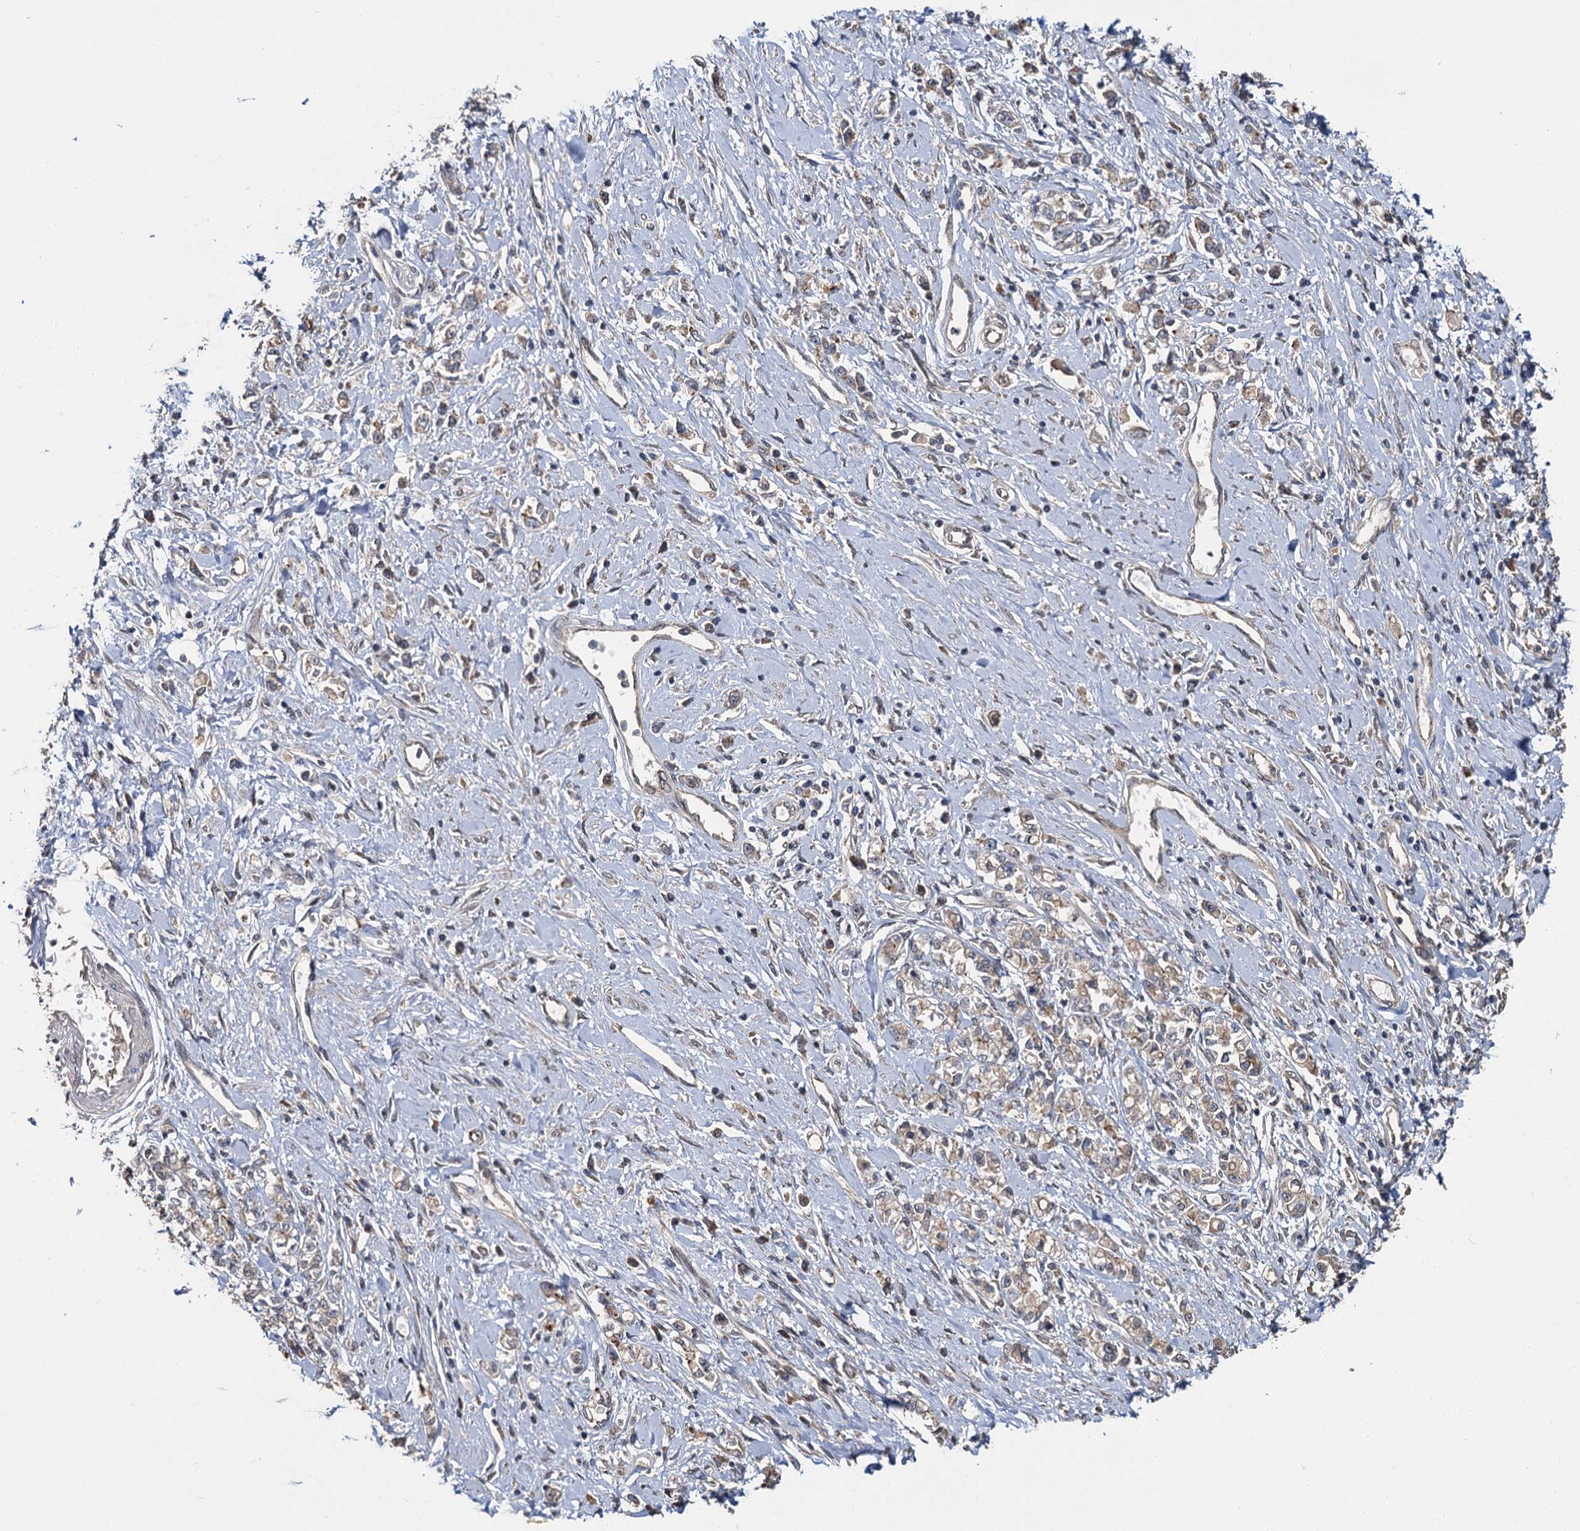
{"staining": {"intensity": "weak", "quantity": ">75%", "location": "cytoplasmic/membranous"}, "tissue": "stomach cancer", "cell_type": "Tumor cells", "image_type": "cancer", "snomed": [{"axis": "morphology", "description": "Adenocarcinoma, NOS"}, {"axis": "topography", "description": "Stomach"}], "caption": "Stomach cancer (adenocarcinoma) stained with a protein marker displays weak staining in tumor cells.", "gene": "ZNF324", "patient": {"sex": "female", "age": 76}}